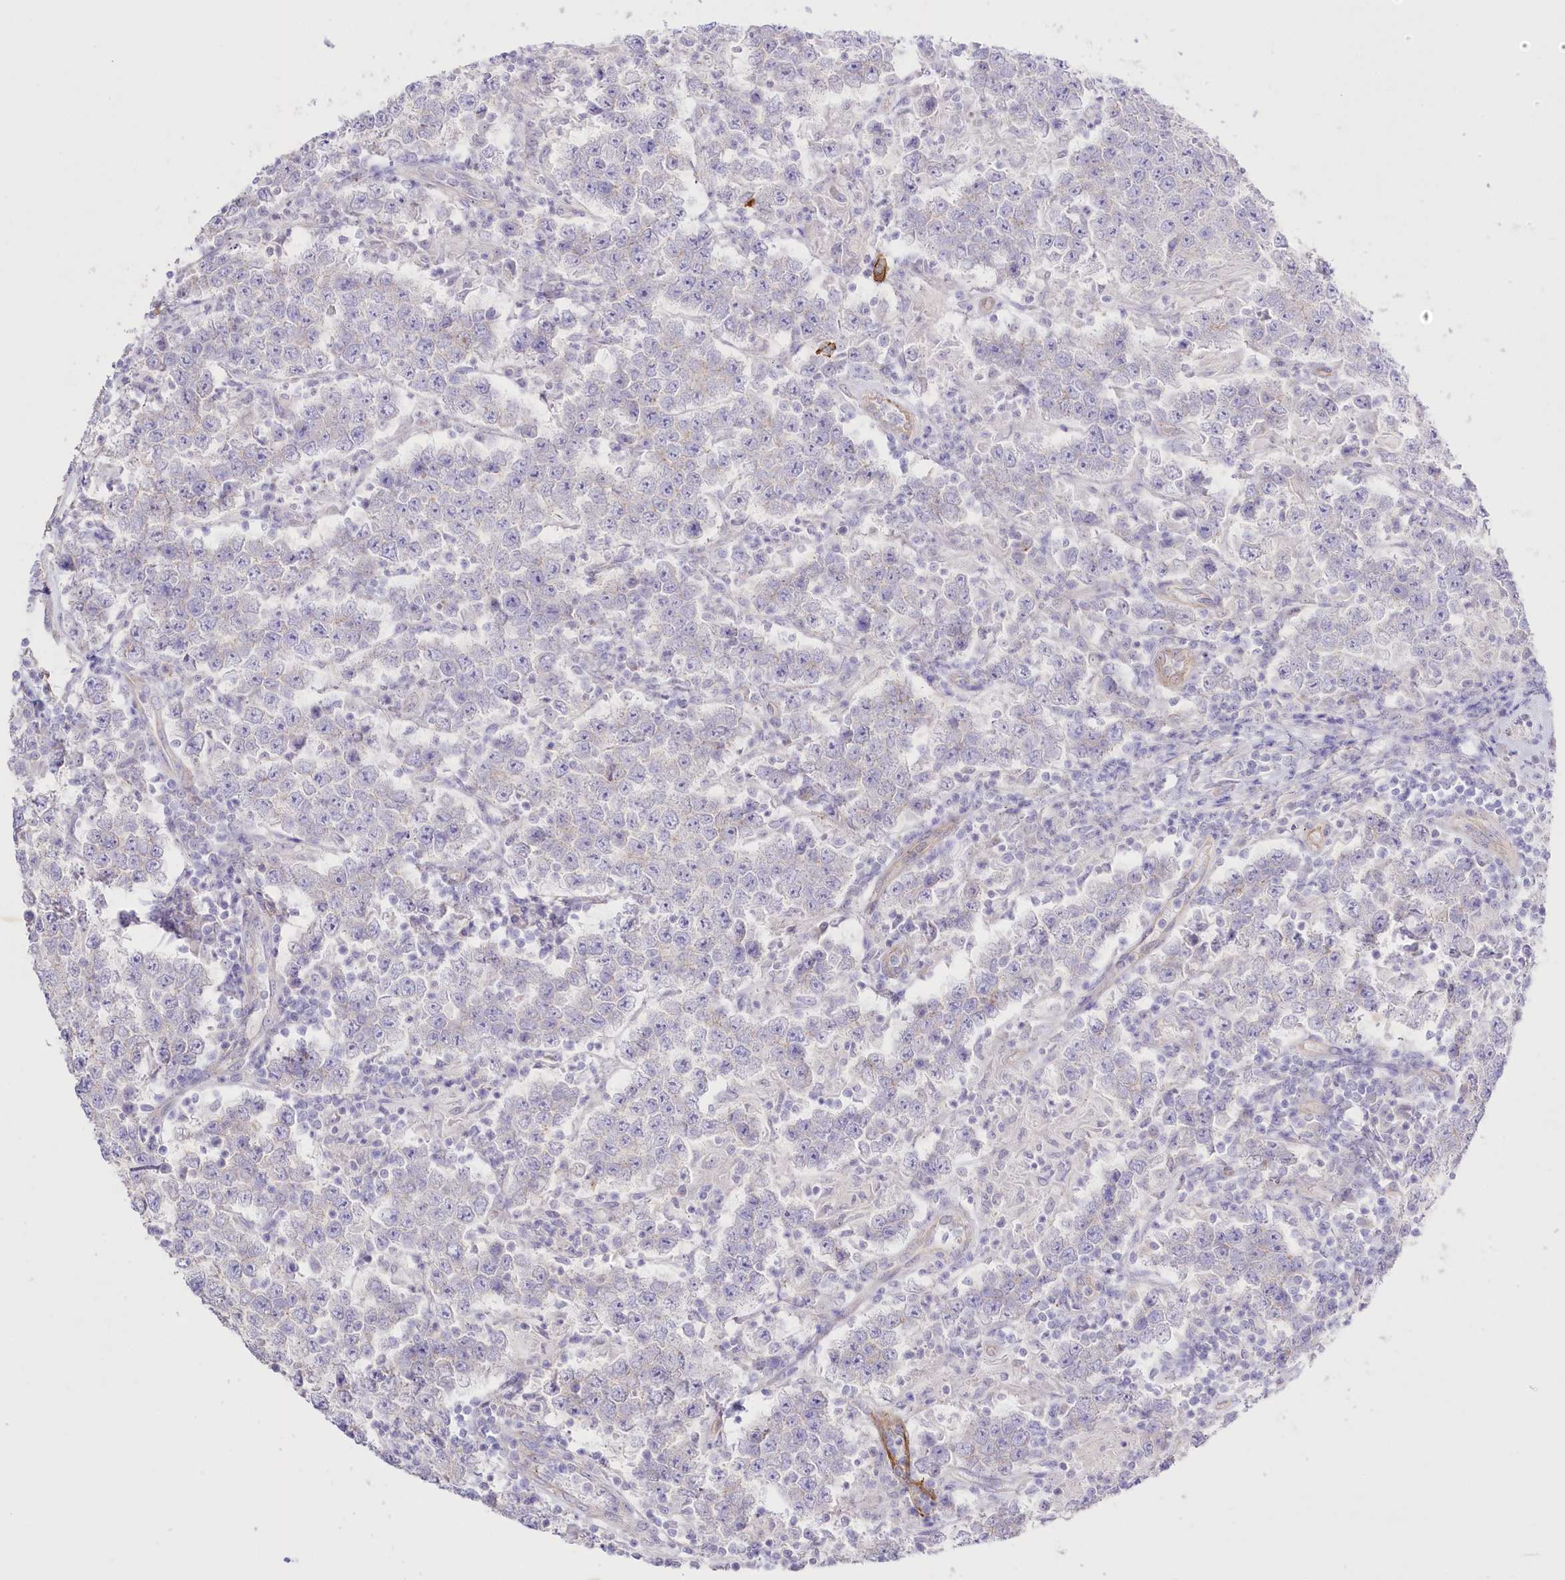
{"staining": {"intensity": "negative", "quantity": "none", "location": "none"}, "tissue": "testis cancer", "cell_type": "Tumor cells", "image_type": "cancer", "snomed": [{"axis": "morphology", "description": "Normal tissue, NOS"}, {"axis": "morphology", "description": "Urothelial carcinoma, High grade"}, {"axis": "morphology", "description": "Seminoma, NOS"}, {"axis": "morphology", "description": "Carcinoma, Embryonal, NOS"}, {"axis": "topography", "description": "Urinary bladder"}, {"axis": "topography", "description": "Testis"}], "caption": "An immunohistochemistry (IHC) image of testis cancer is shown. There is no staining in tumor cells of testis cancer.", "gene": "SLC39A10", "patient": {"sex": "male", "age": 41}}